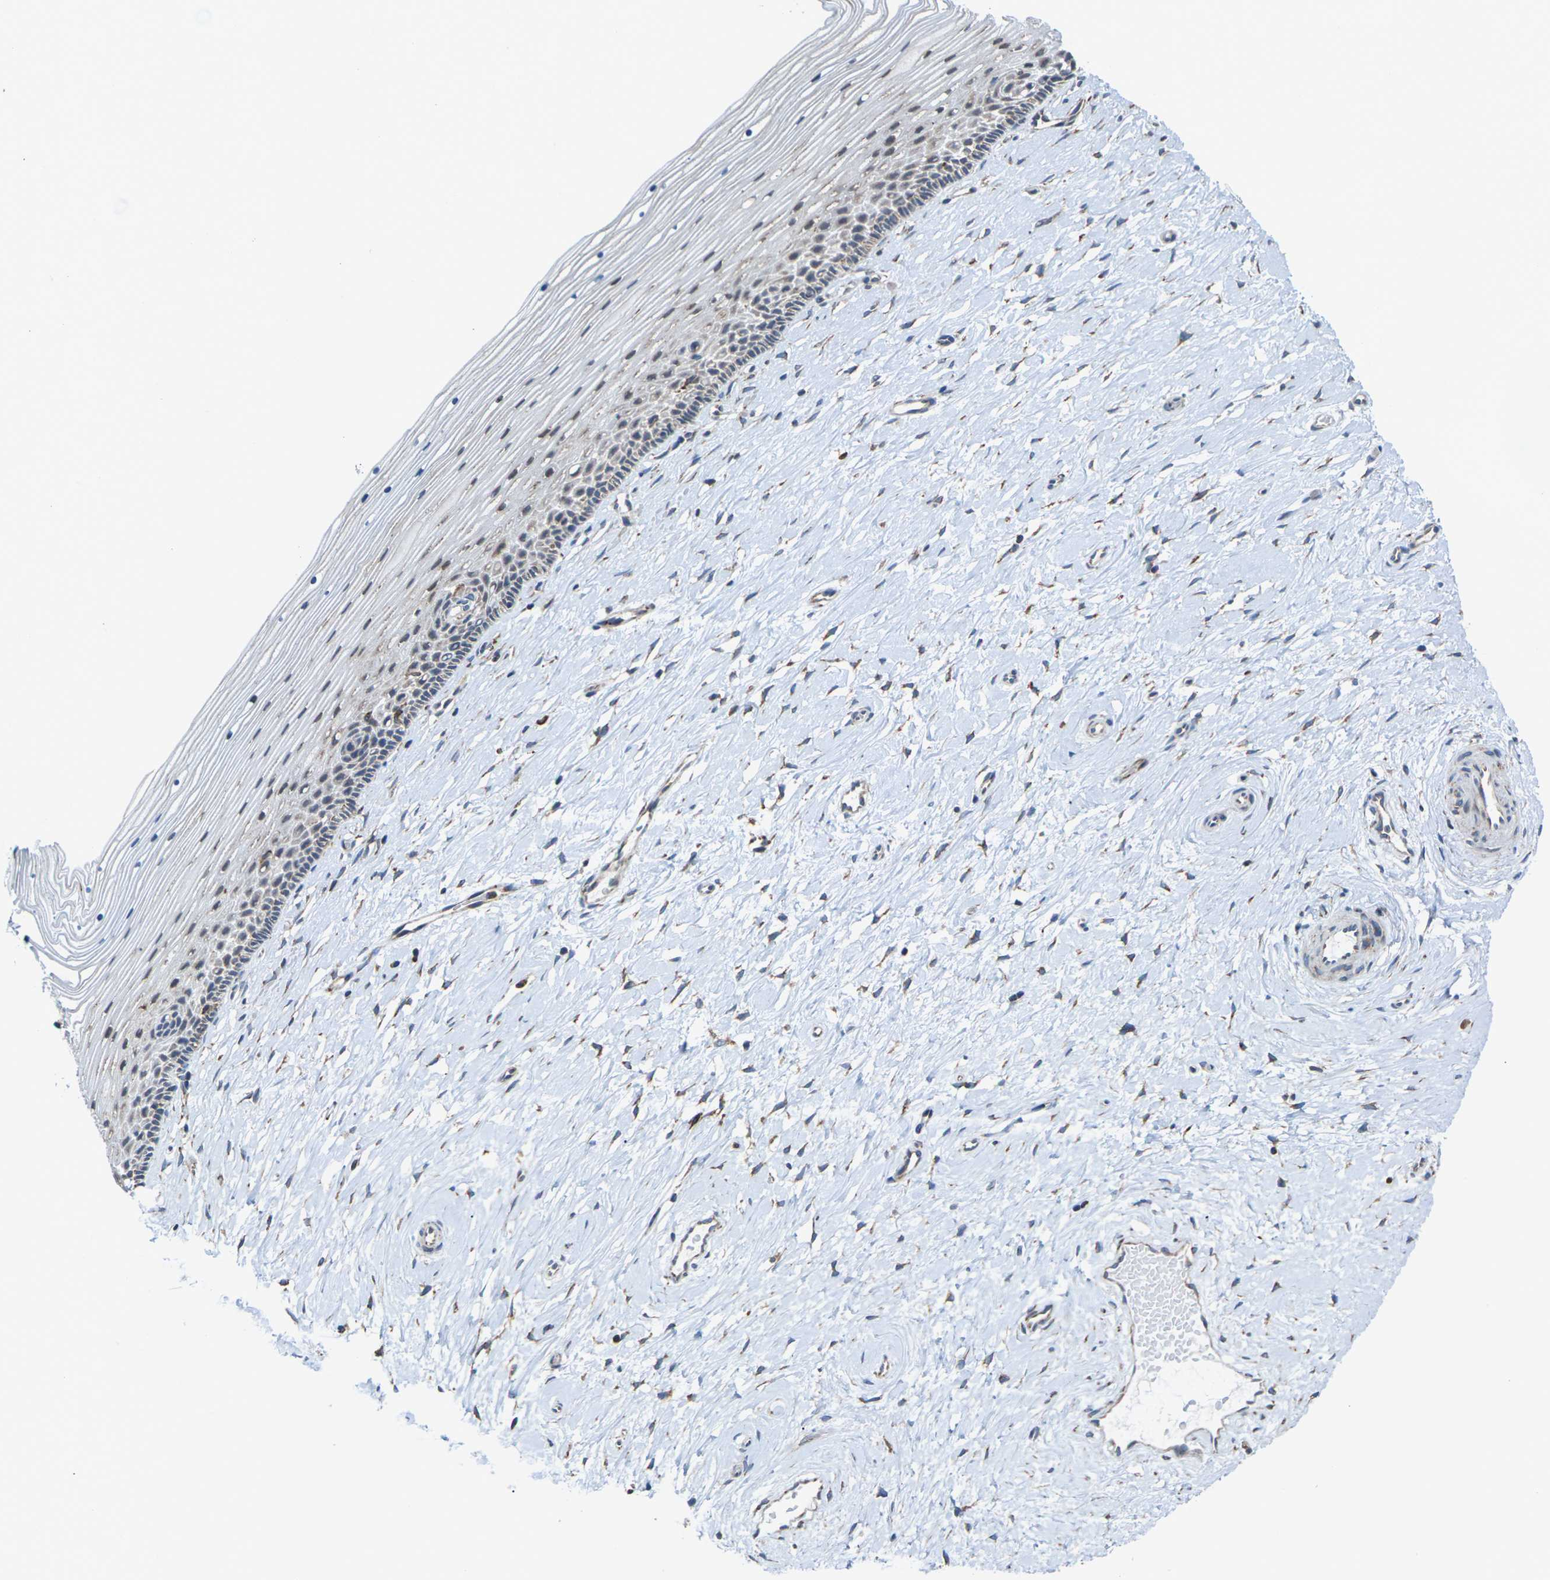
{"staining": {"intensity": "weak", "quantity": ">75%", "location": "cytoplasmic/membranous"}, "tissue": "cervix", "cell_type": "Glandular cells", "image_type": "normal", "snomed": [{"axis": "morphology", "description": "Normal tissue, NOS"}, {"axis": "topography", "description": "Cervix"}], "caption": "Protein staining of benign cervix displays weak cytoplasmic/membranous staining in approximately >75% of glandular cells.", "gene": "PDZK1IP1", "patient": {"sex": "female", "age": 39}}